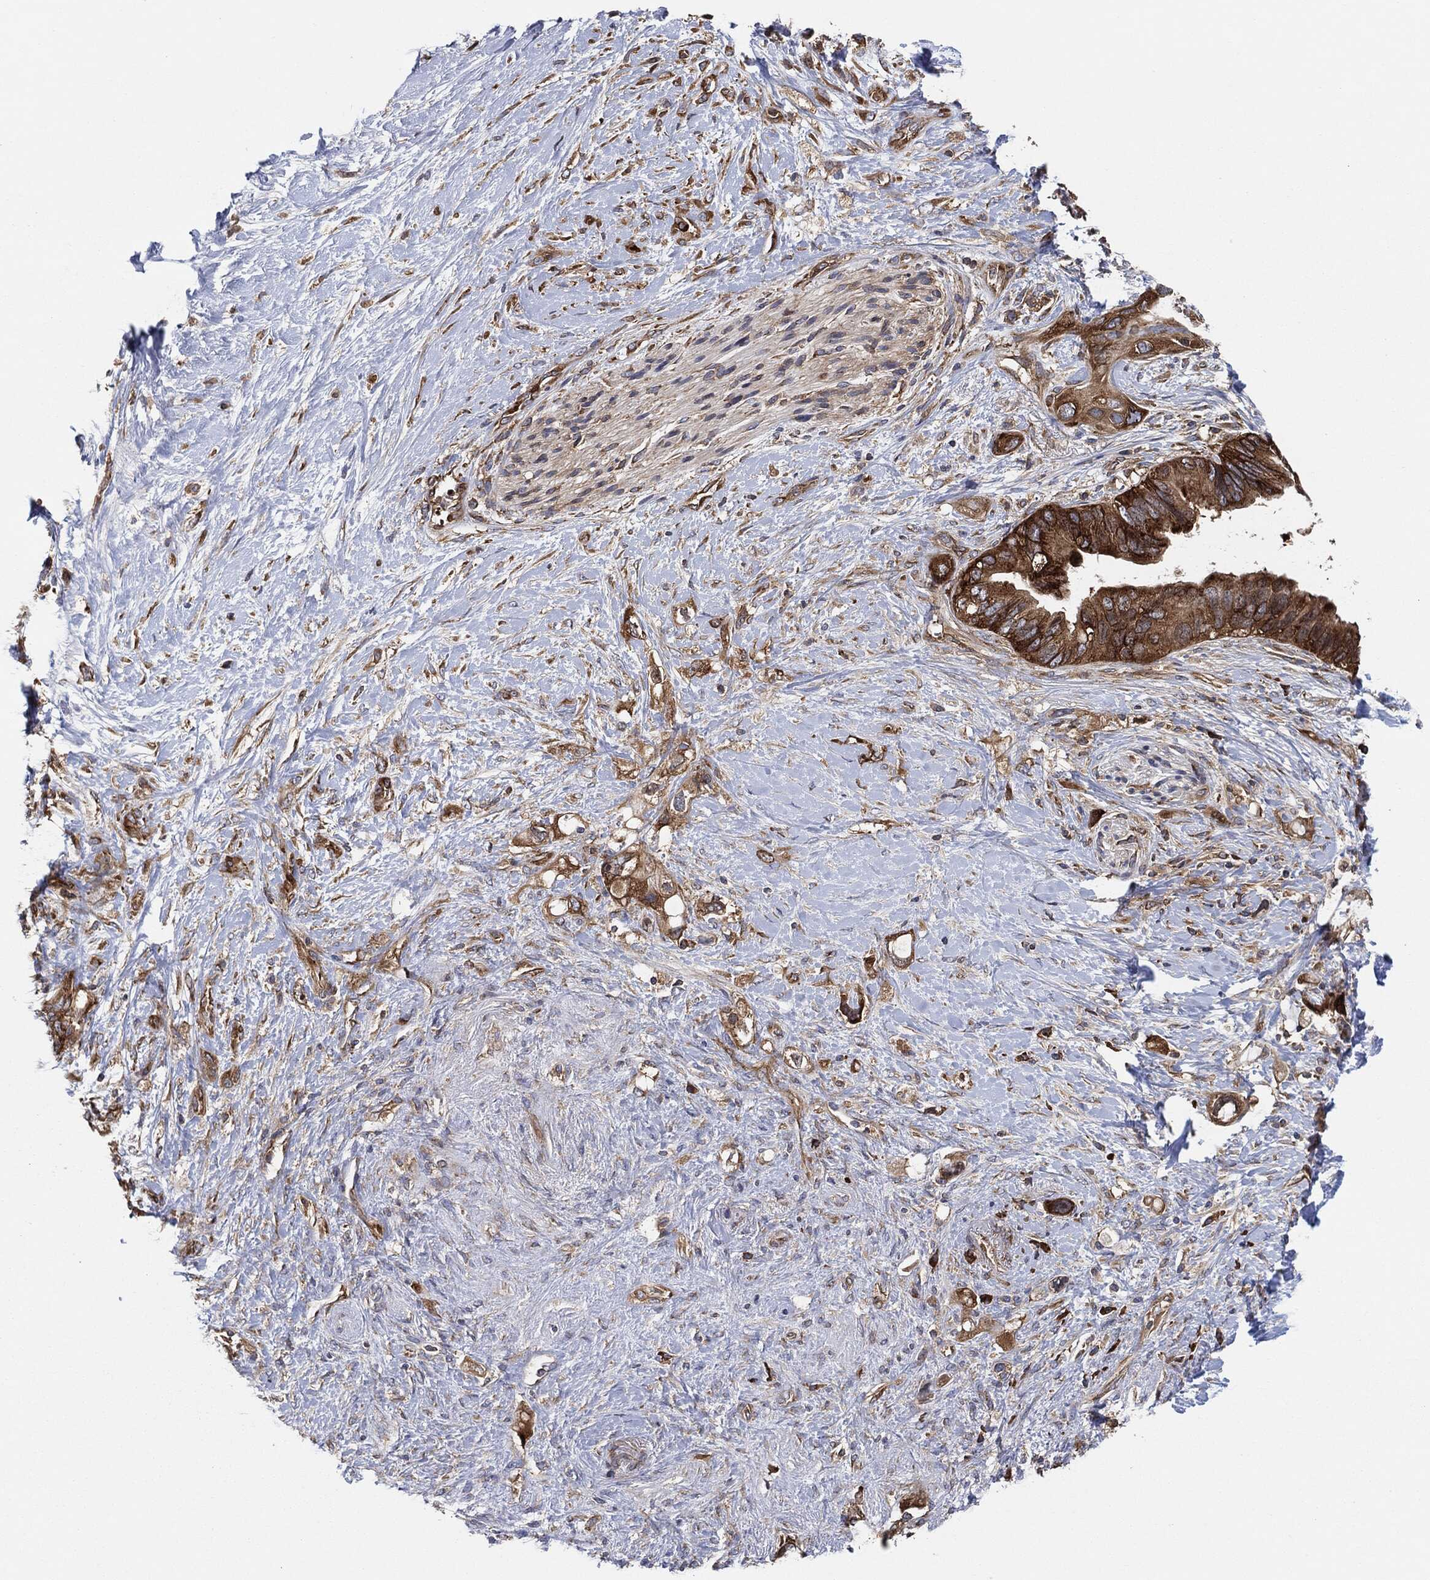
{"staining": {"intensity": "strong", "quantity": "25%-75%", "location": "cytoplasmic/membranous"}, "tissue": "pancreatic cancer", "cell_type": "Tumor cells", "image_type": "cancer", "snomed": [{"axis": "morphology", "description": "Adenocarcinoma, NOS"}, {"axis": "topography", "description": "Pancreas"}], "caption": "Protein expression analysis of adenocarcinoma (pancreatic) demonstrates strong cytoplasmic/membranous positivity in about 25%-75% of tumor cells.", "gene": "EIF2S2", "patient": {"sex": "female", "age": 56}}